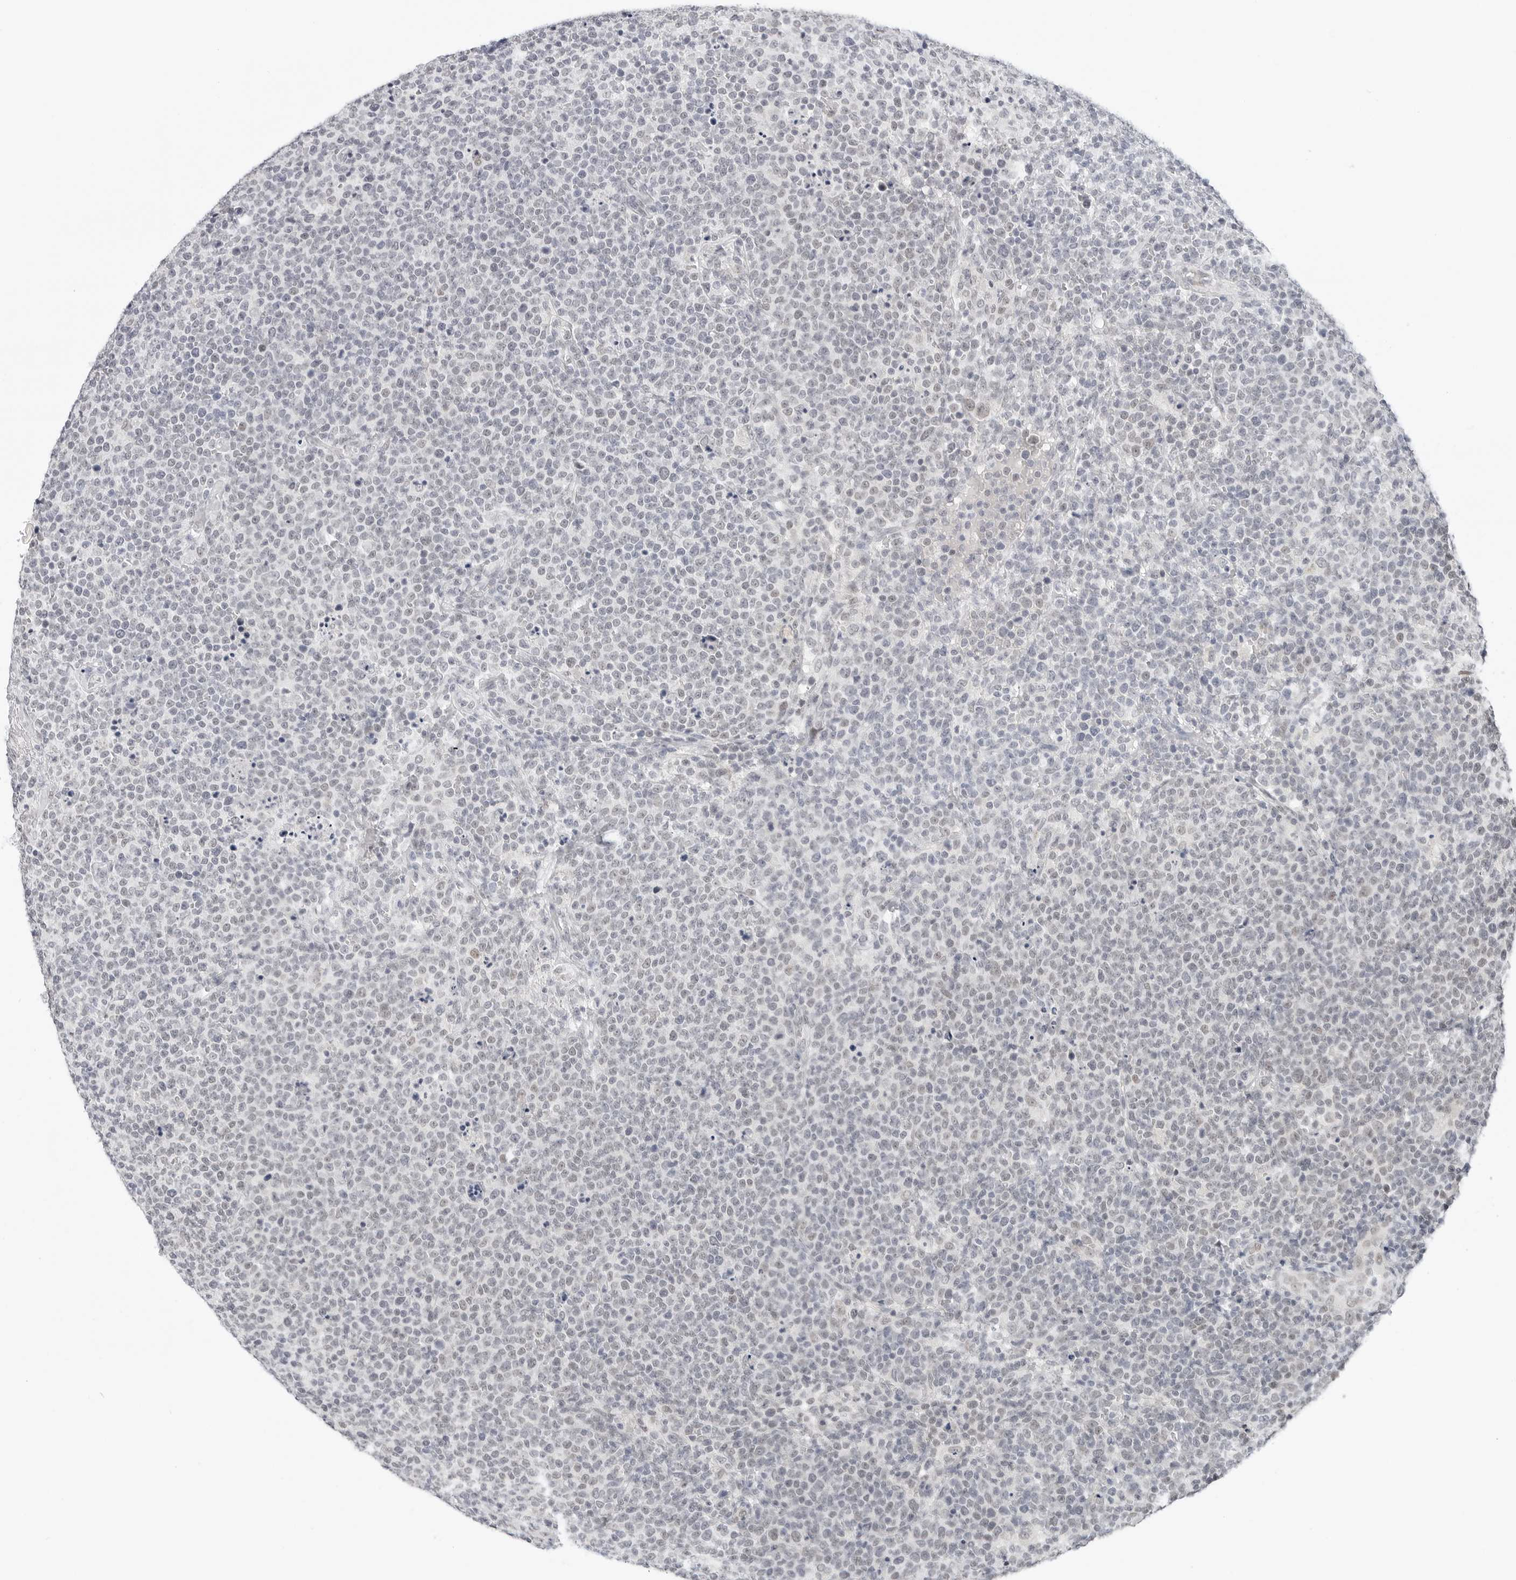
{"staining": {"intensity": "negative", "quantity": "none", "location": "none"}, "tissue": "lymphoma", "cell_type": "Tumor cells", "image_type": "cancer", "snomed": [{"axis": "morphology", "description": "Malignant lymphoma, non-Hodgkin's type, High grade"}, {"axis": "topography", "description": "Lymph node"}], "caption": "Histopathology image shows no protein expression in tumor cells of malignant lymphoma, non-Hodgkin's type (high-grade) tissue. Brightfield microscopy of immunohistochemistry (IHC) stained with DAB (3,3'-diaminobenzidine) (brown) and hematoxylin (blue), captured at high magnification.", "gene": "TSEN2", "patient": {"sex": "male", "age": 61}}